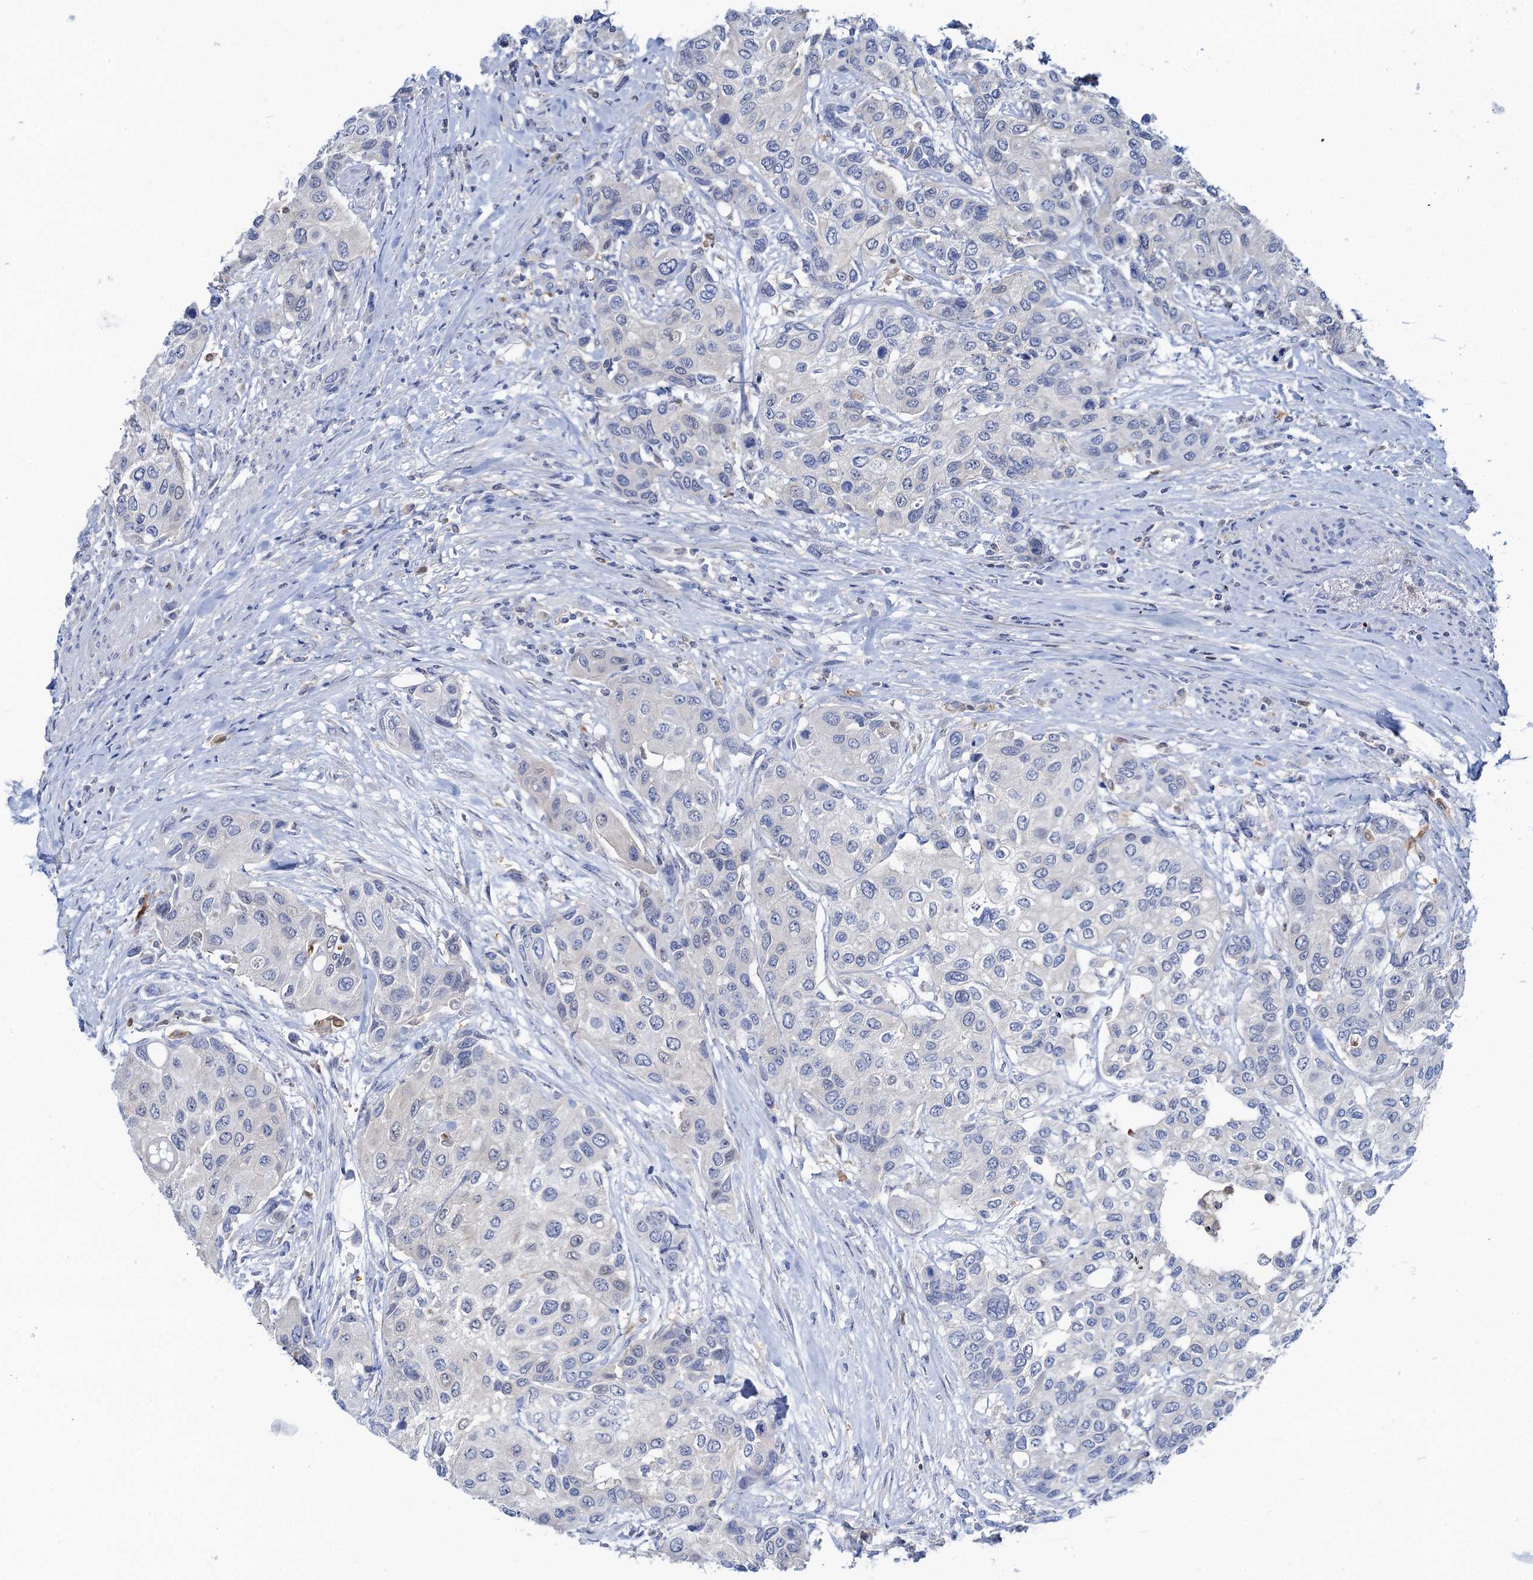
{"staining": {"intensity": "negative", "quantity": "none", "location": "none"}, "tissue": "urothelial cancer", "cell_type": "Tumor cells", "image_type": "cancer", "snomed": [{"axis": "morphology", "description": "Normal tissue, NOS"}, {"axis": "morphology", "description": "Urothelial carcinoma, High grade"}, {"axis": "topography", "description": "Vascular tissue"}, {"axis": "topography", "description": "Urinary bladder"}], "caption": "IHC of human urothelial cancer reveals no expression in tumor cells. (IHC, brightfield microscopy, high magnification).", "gene": "FAH", "patient": {"sex": "female", "age": 56}}